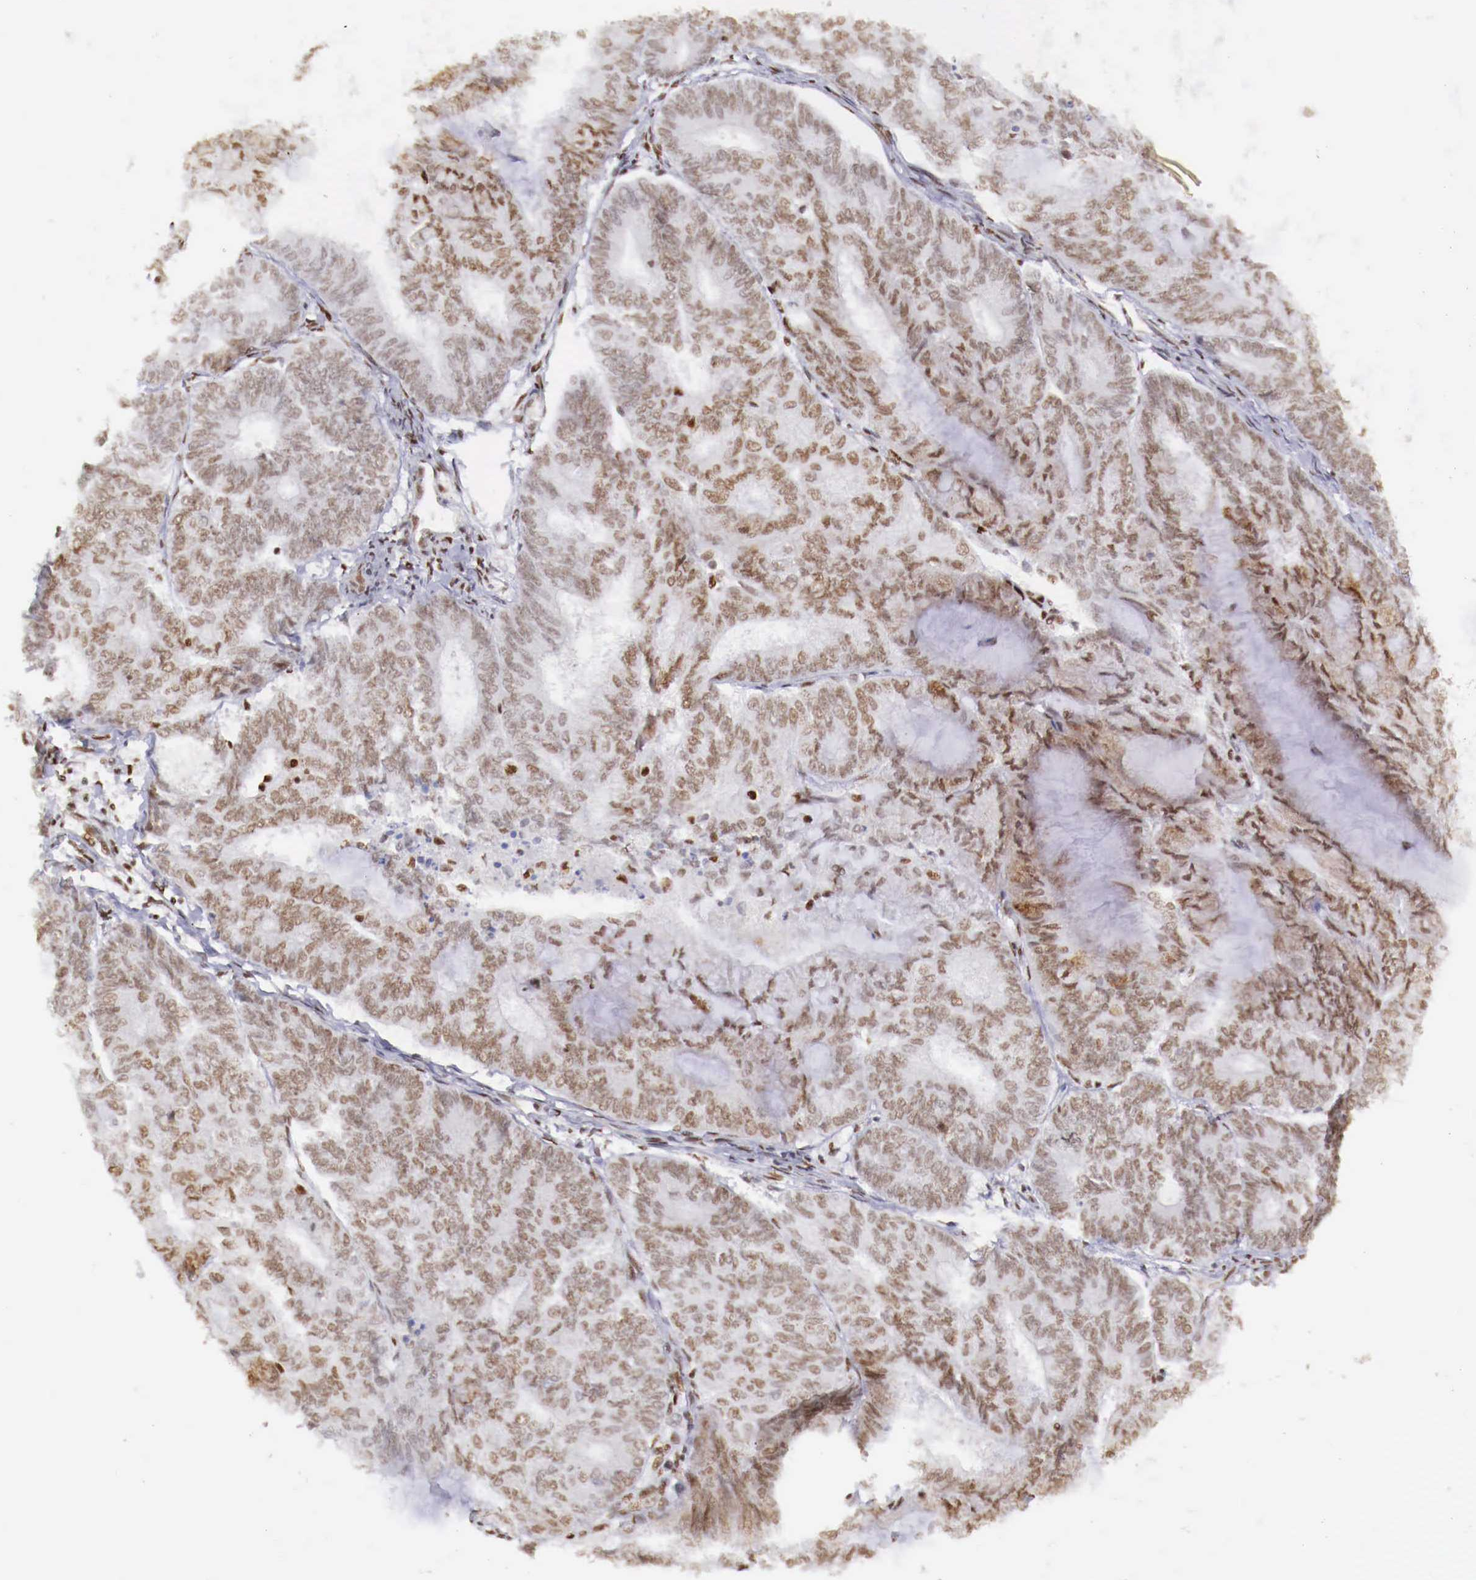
{"staining": {"intensity": "moderate", "quantity": ">75%", "location": "nuclear"}, "tissue": "endometrial cancer", "cell_type": "Tumor cells", "image_type": "cancer", "snomed": [{"axis": "morphology", "description": "Adenocarcinoma, NOS"}, {"axis": "topography", "description": "Endometrium"}], "caption": "Protein expression analysis of human endometrial cancer reveals moderate nuclear positivity in about >75% of tumor cells.", "gene": "MAX", "patient": {"sex": "female", "age": 59}}